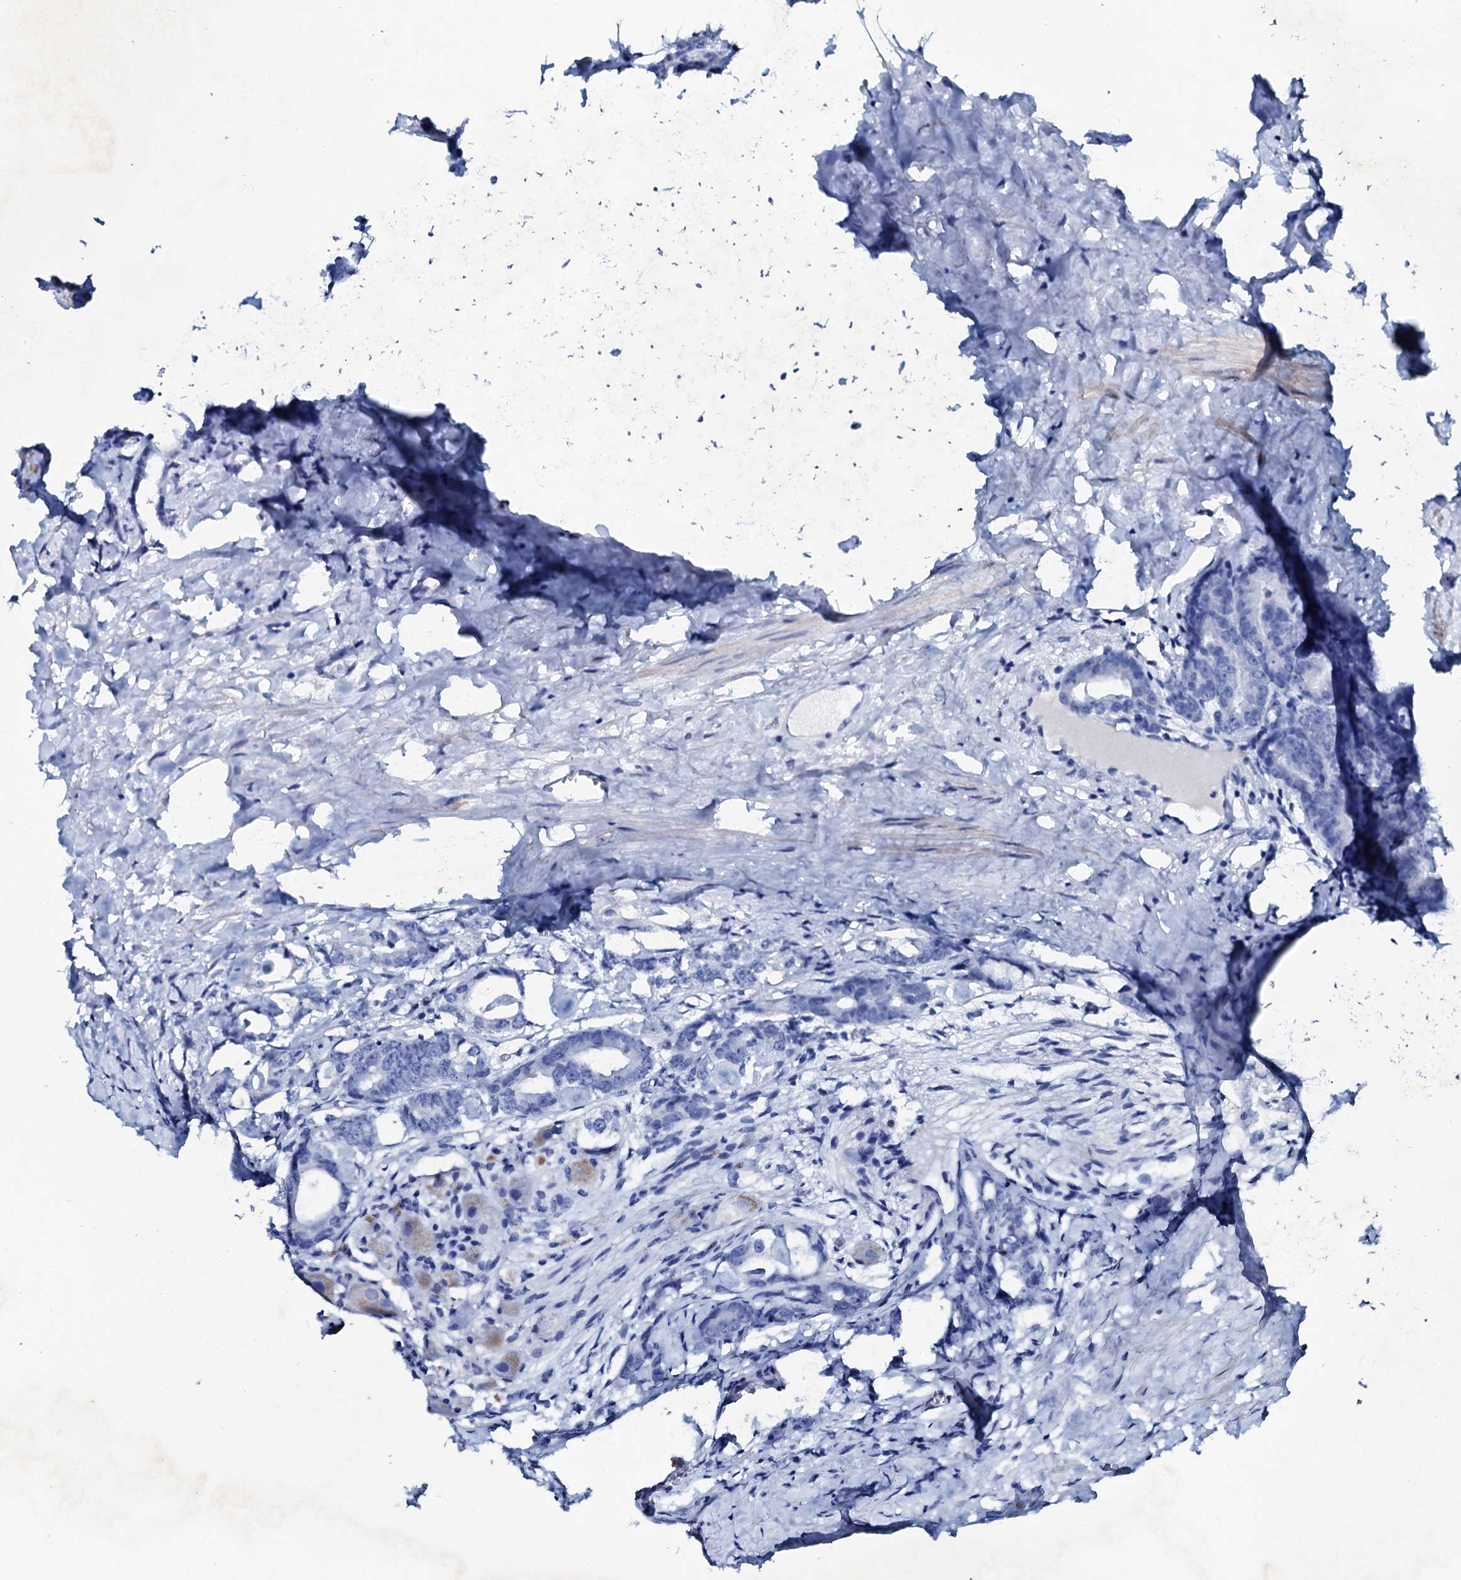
{"staining": {"intensity": "negative", "quantity": "none", "location": "none"}, "tissue": "prostate cancer", "cell_type": "Tumor cells", "image_type": "cancer", "snomed": [{"axis": "morphology", "description": "Adenocarcinoma, Low grade"}, {"axis": "topography", "description": "Prostate"}], "caption": "Low-grade adenocarcinoma (prostate) was stained to show a protein in brown. There is no significant positivity in tumor cells. The staining is performed using DAB brown chromogen with nuclei counter-stained in using hematoxylin.", "gene": "GLB1L3", "patient": {"sex": "male", "age": 71}}